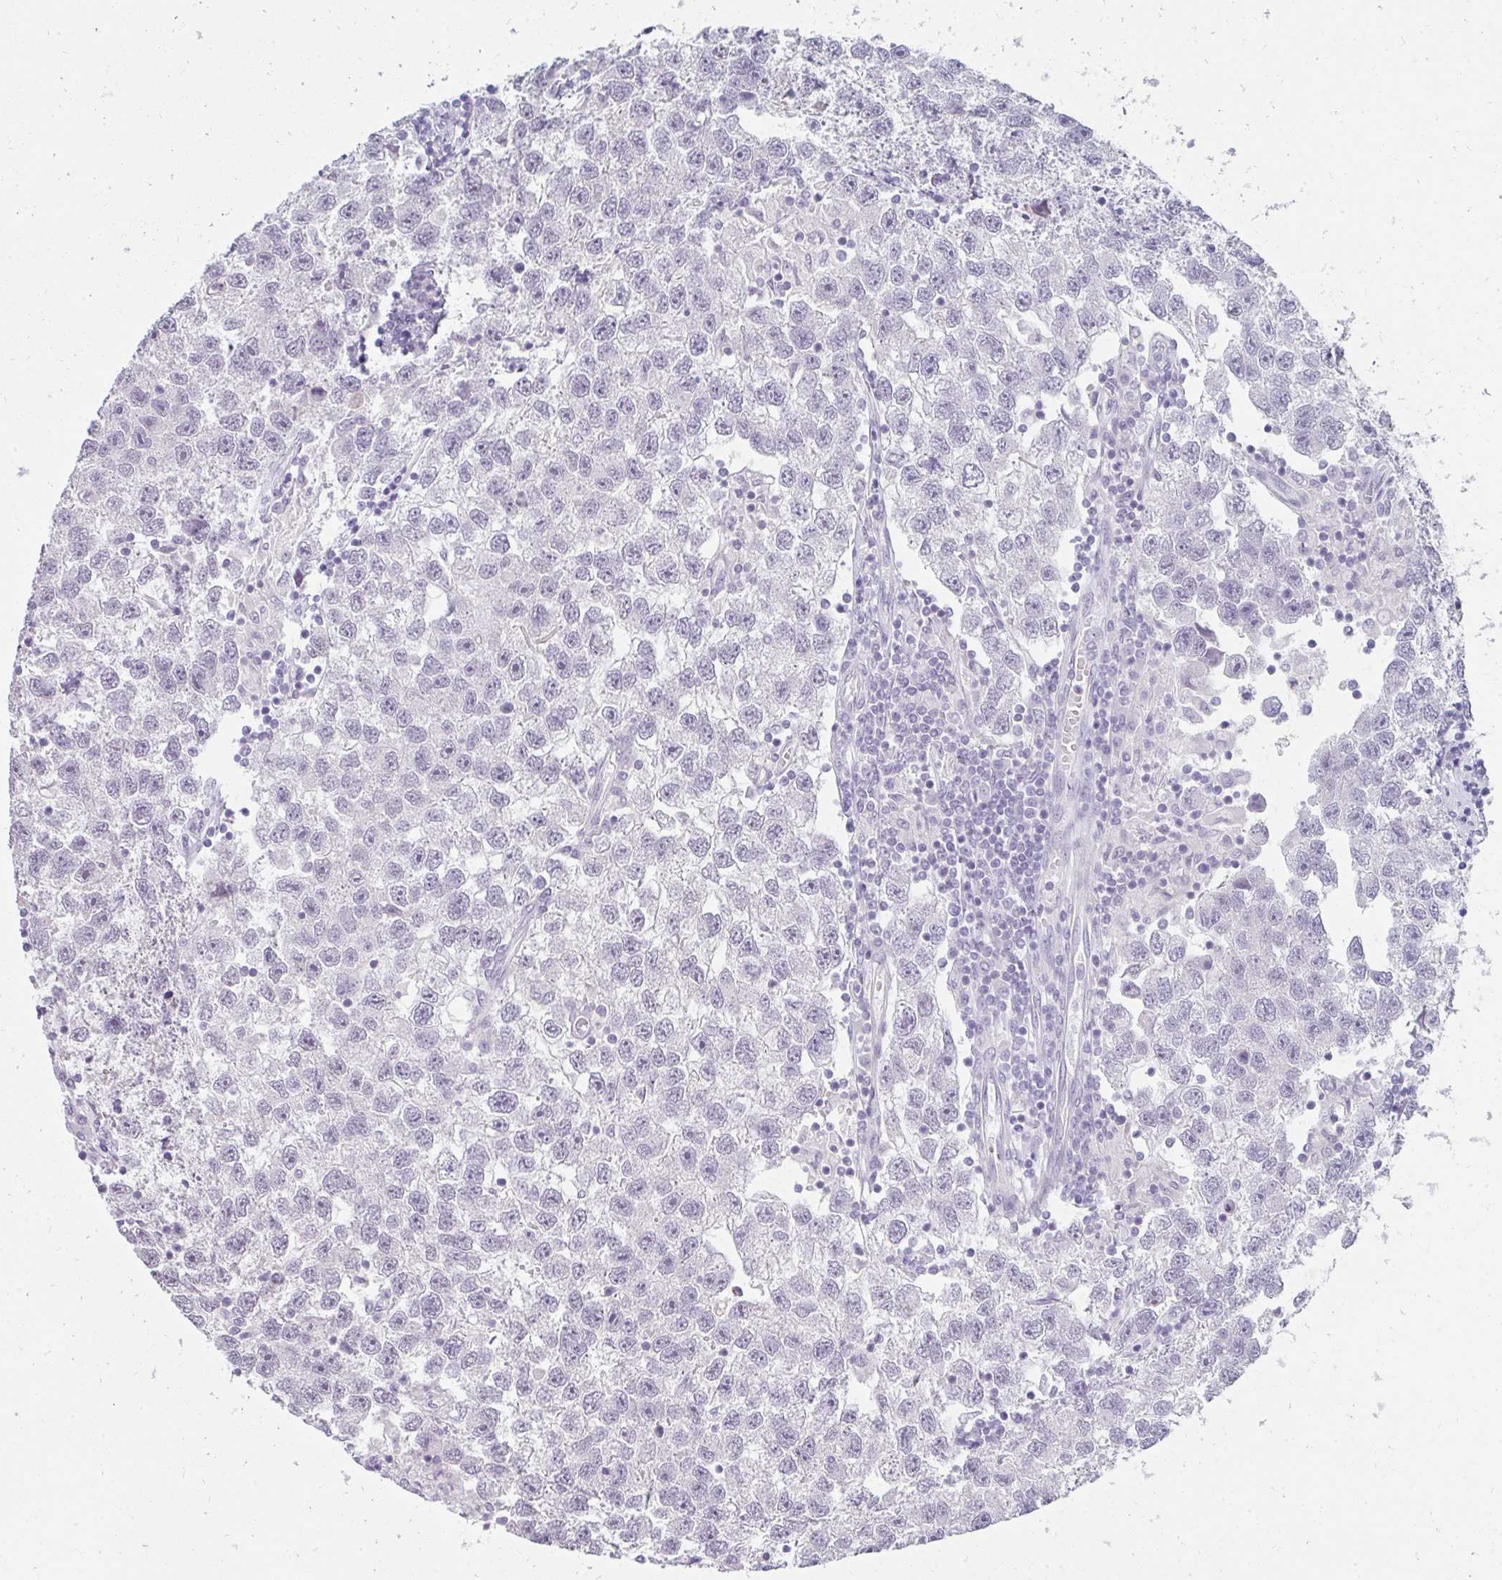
{"staining": {"intensity": "negative", "quantity": "none", "location": "none"}, "tissue": "testis cancer", "cell_type": "Tumor cells", "image_type": "cancer", "snomed": [{"axis": "morphology", "description": "Seminoma, NOS"}, {"axis": "topography", "description": "Testis"}], "caption": "Tumor cells show no significant protein expression in testis seminoma.", "gene": "PPP1R3G", "patient": {"sex": "male", "age": 26}}